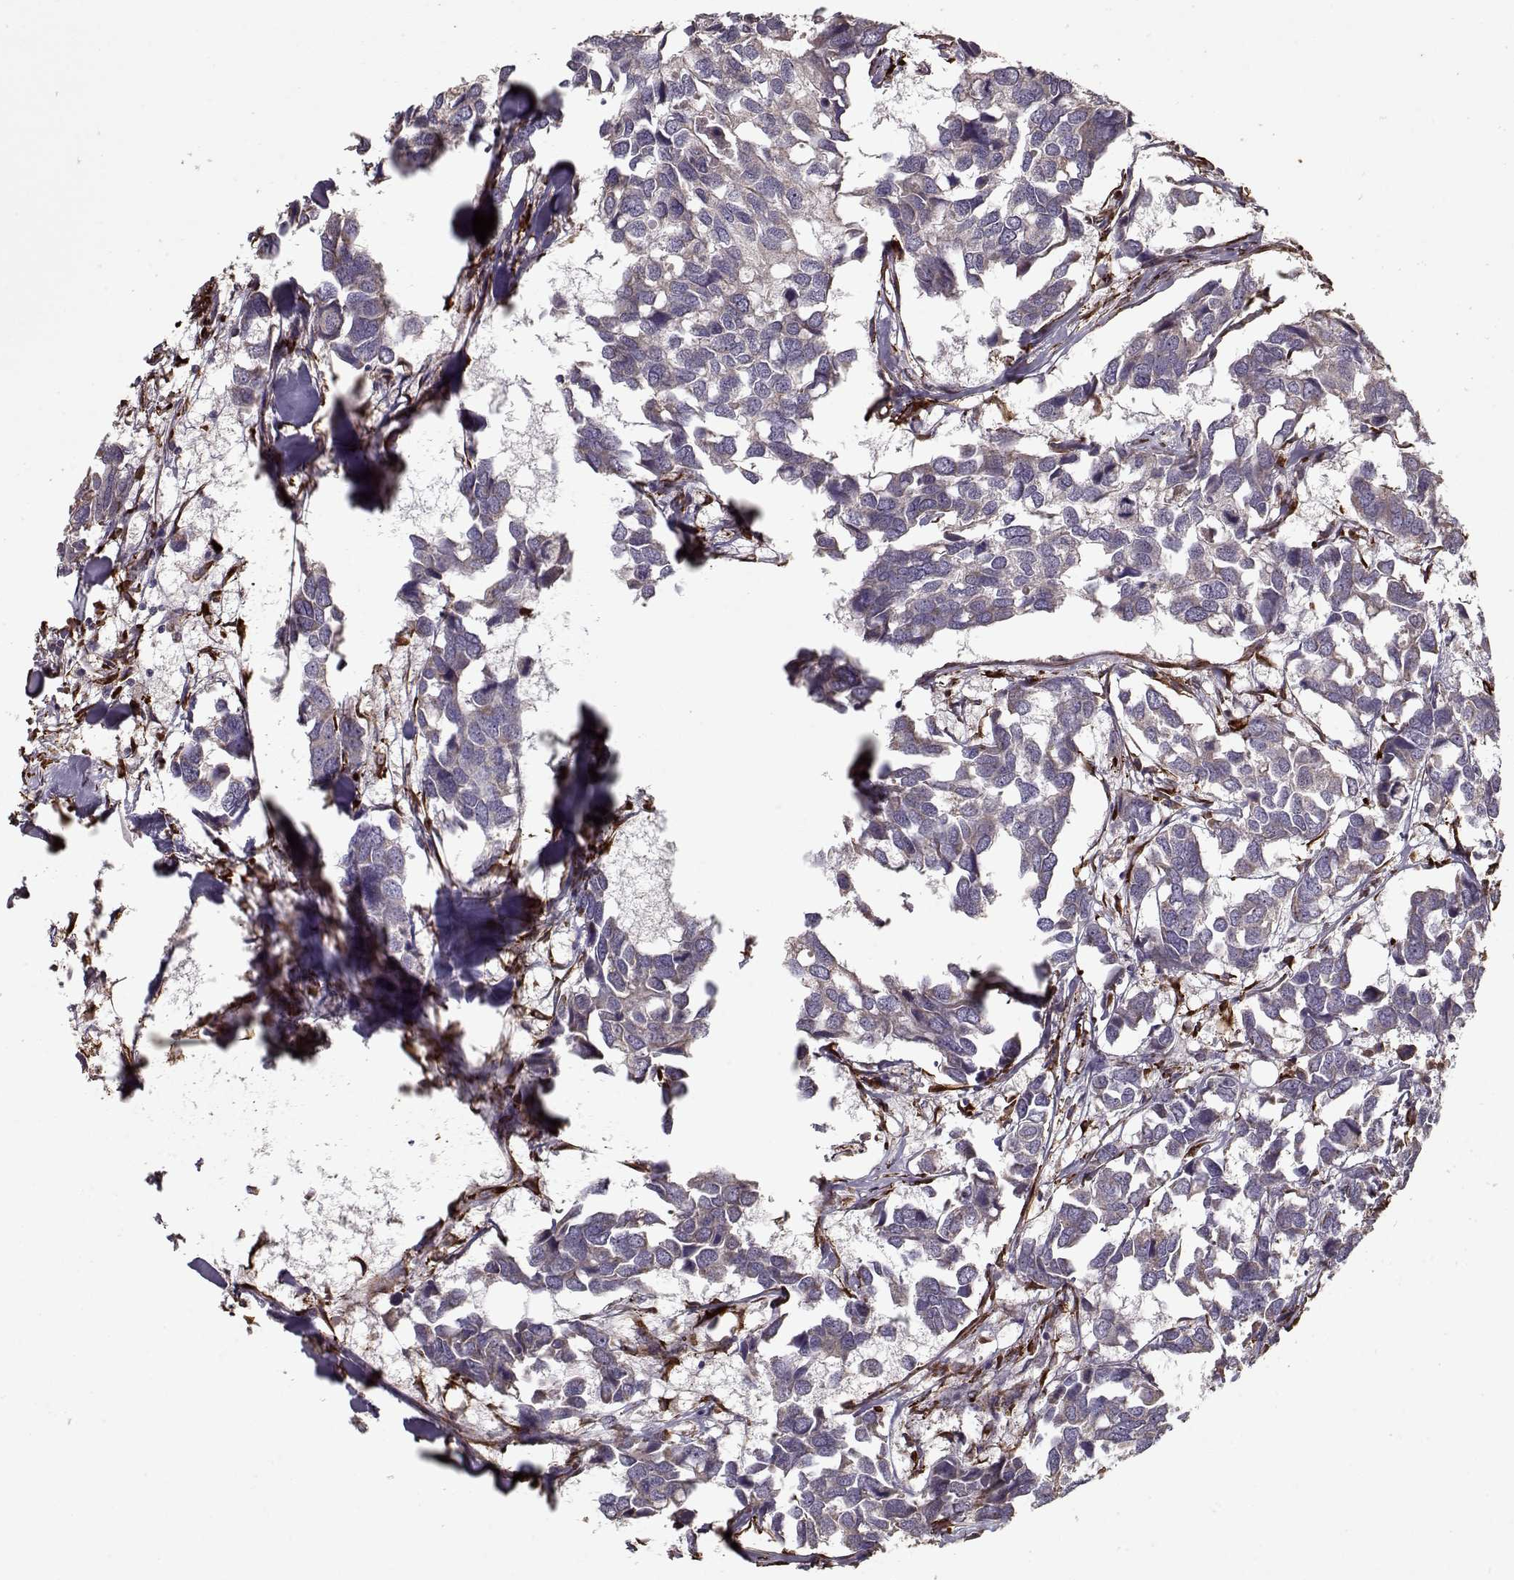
{"staining": {"intensity": "weak", "quantity": "<25%", "location": "cytoplasmic/membranous"}, "tissue": "breast cancer", "cell_type": "Tumor cells", "image_type": "cancer", "snomed": [{"axis": "morphology", "description": "Duct carcinoma"}, {"axis": "topography", "description": "Breast"}], "caption": "This is an immunohistochemistry (IHC) micrograph of human intraductal carcinoma (breast). There is no positivity in tumor cells.", "gene": "IMMP1L", "patient": {"sex": "female", "age": 83}}